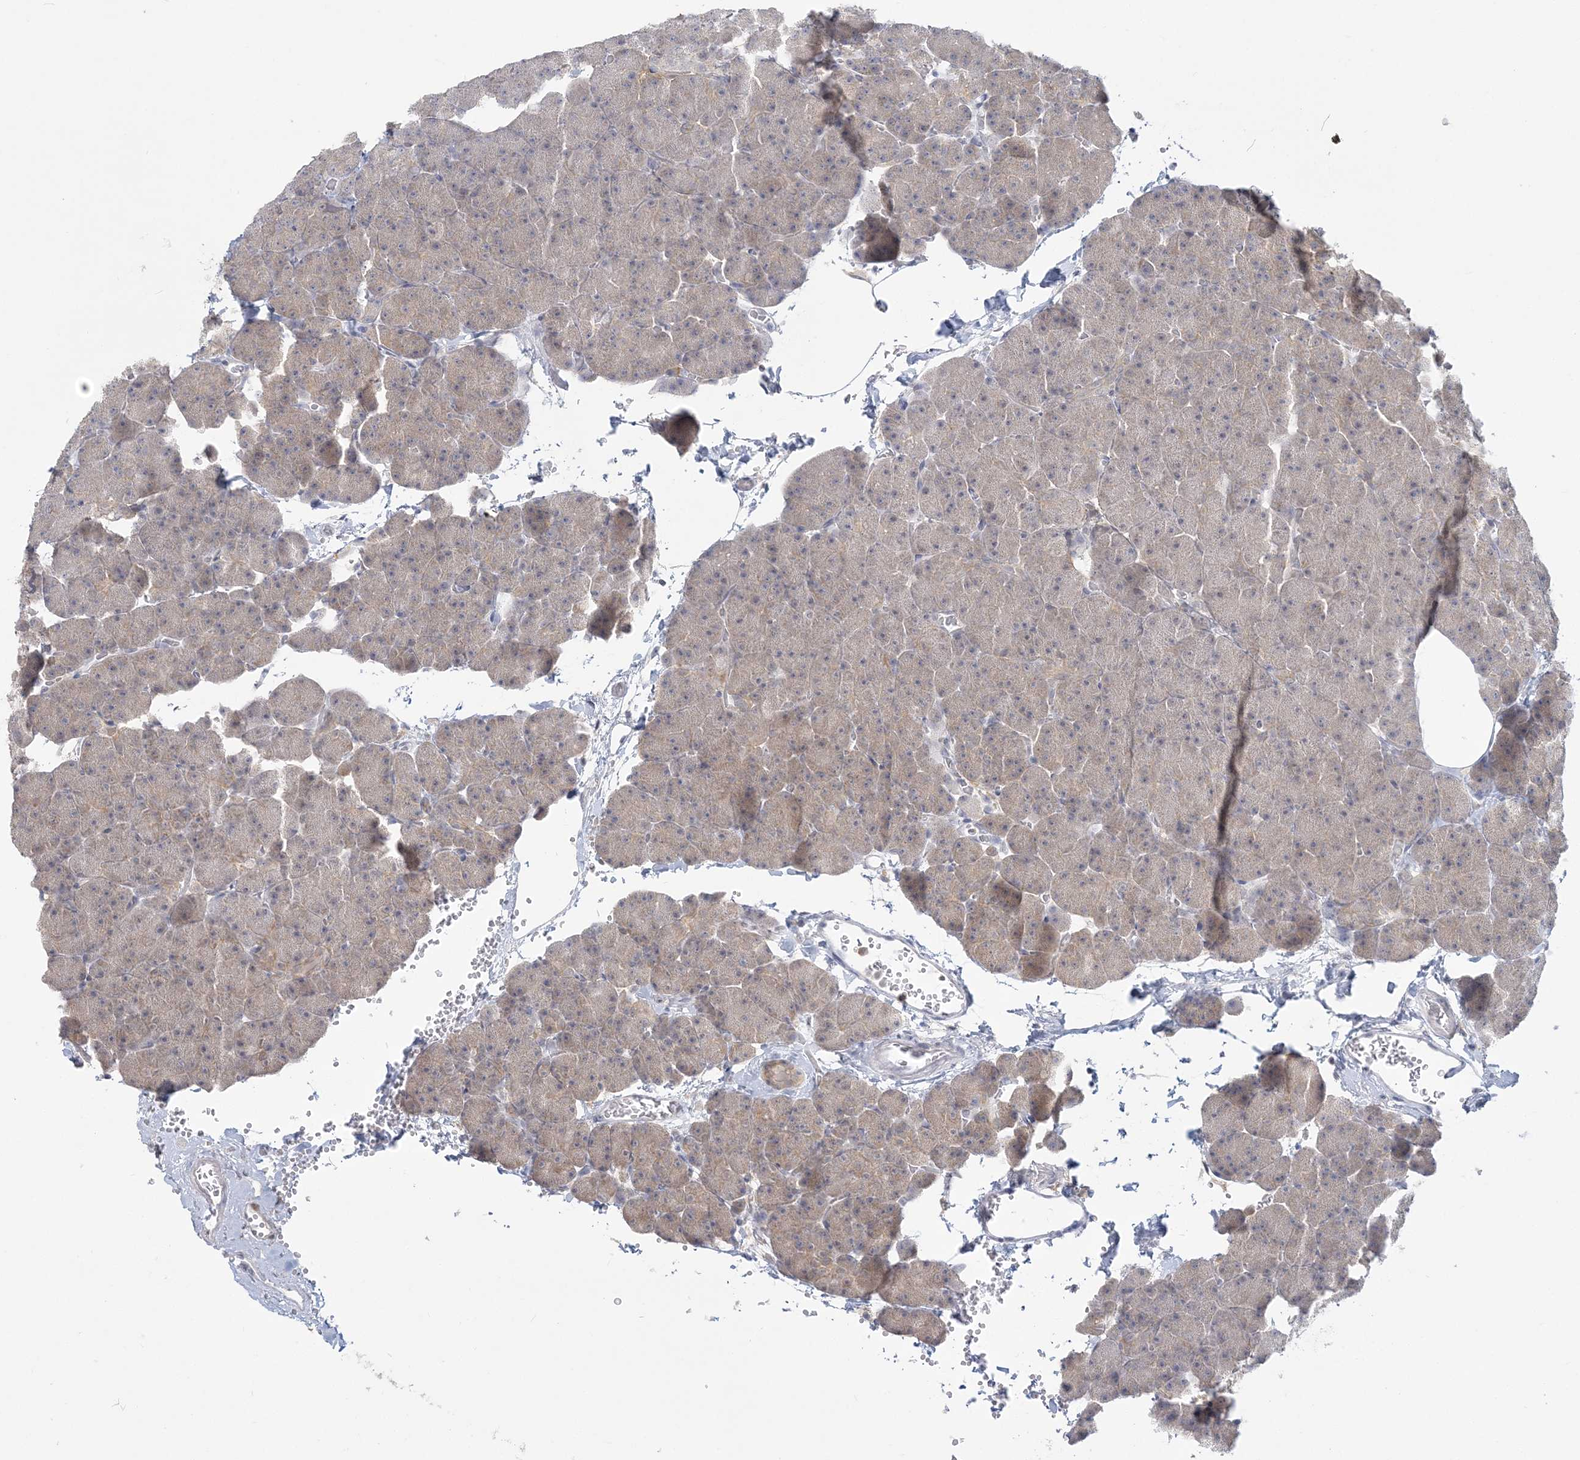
{"staining": {"intensity": "weak", "quantity": ">75%", "location": "cytoplasmic/membranous,nuclear"}, "tissue": "pancreas", "cell_type": "Exocrine glandular cells", "image_type": "normal", "snomed": [{"axis": "morphology", "description": "Normal tissue, NOS"}, {"axis": "morphology", "description": "Carcinoid, malignant, NOS"}, {"axis": "topography", "description": "Pancreas"}], "caption": "Normal pancreas exhibits weak cytoplasmic/membranous,nuclear positivity in approximately >75% of exocrine glandular cells.", "gene": "ANKS1A", "patient": {"sex": "female", "age": 35}}